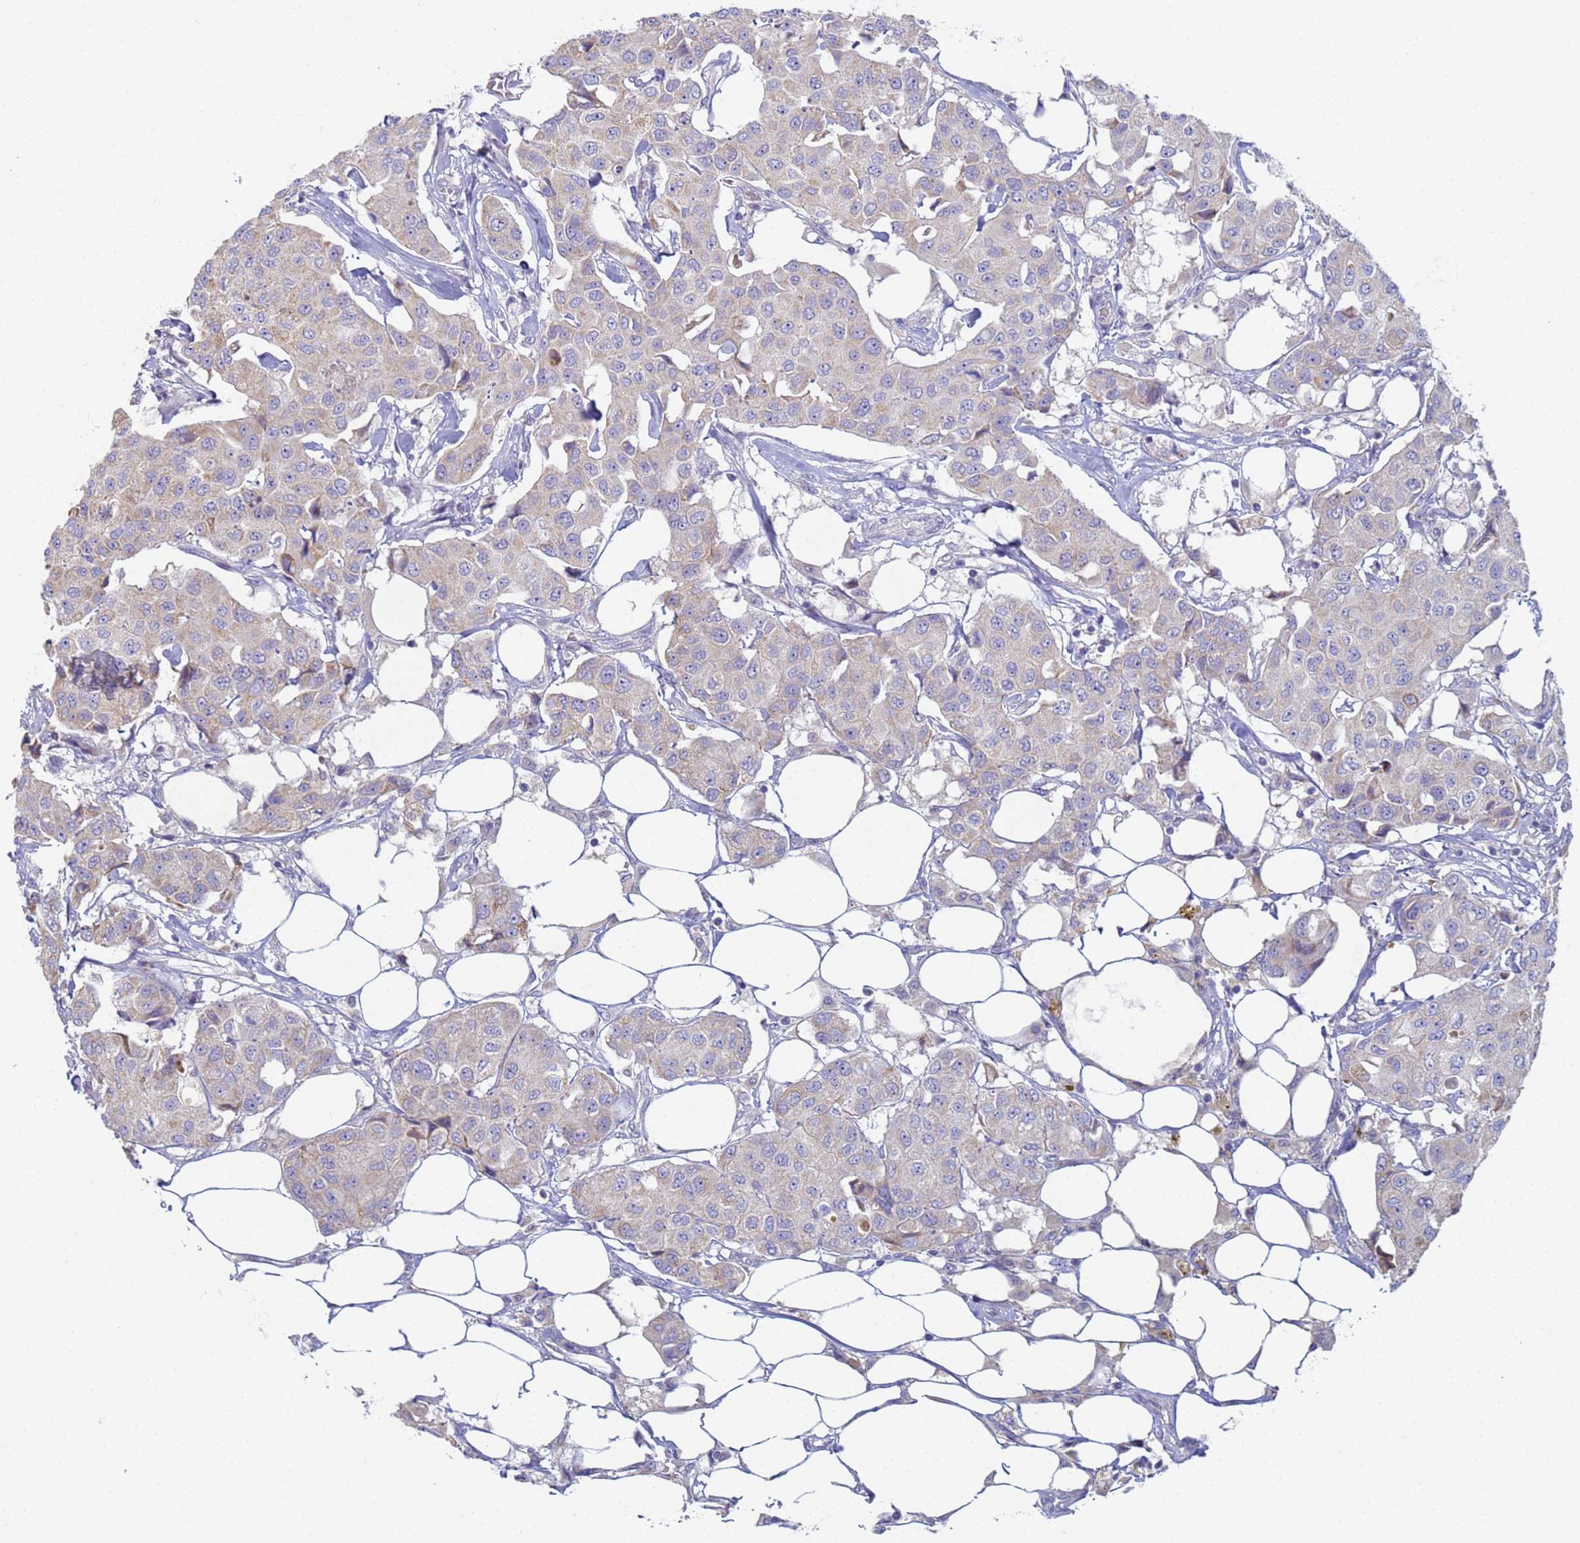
{"staining": {"intensity": "weak", "quantity": "25%-75%", "location": "cytoplasmic/membranous"}, "tissue": "breast cancer", "cell_type": "Tumor cells", "image_type": "cancer", "snomed": [{"axis": "morphology", "description": "Duct carcinoma"}, {"axis": "topography", "description": "Breast"}], "caption": "A high-resolution histopathology image shows immunohistochemistry staining of breast infiltrating ductal carcinoma, which demonstrates weak cytoplasmic/membranous positivity in about 25%-75% of tumor cells.", "gene": "CR1", "patient": {"sex": "female", "age": 80}}